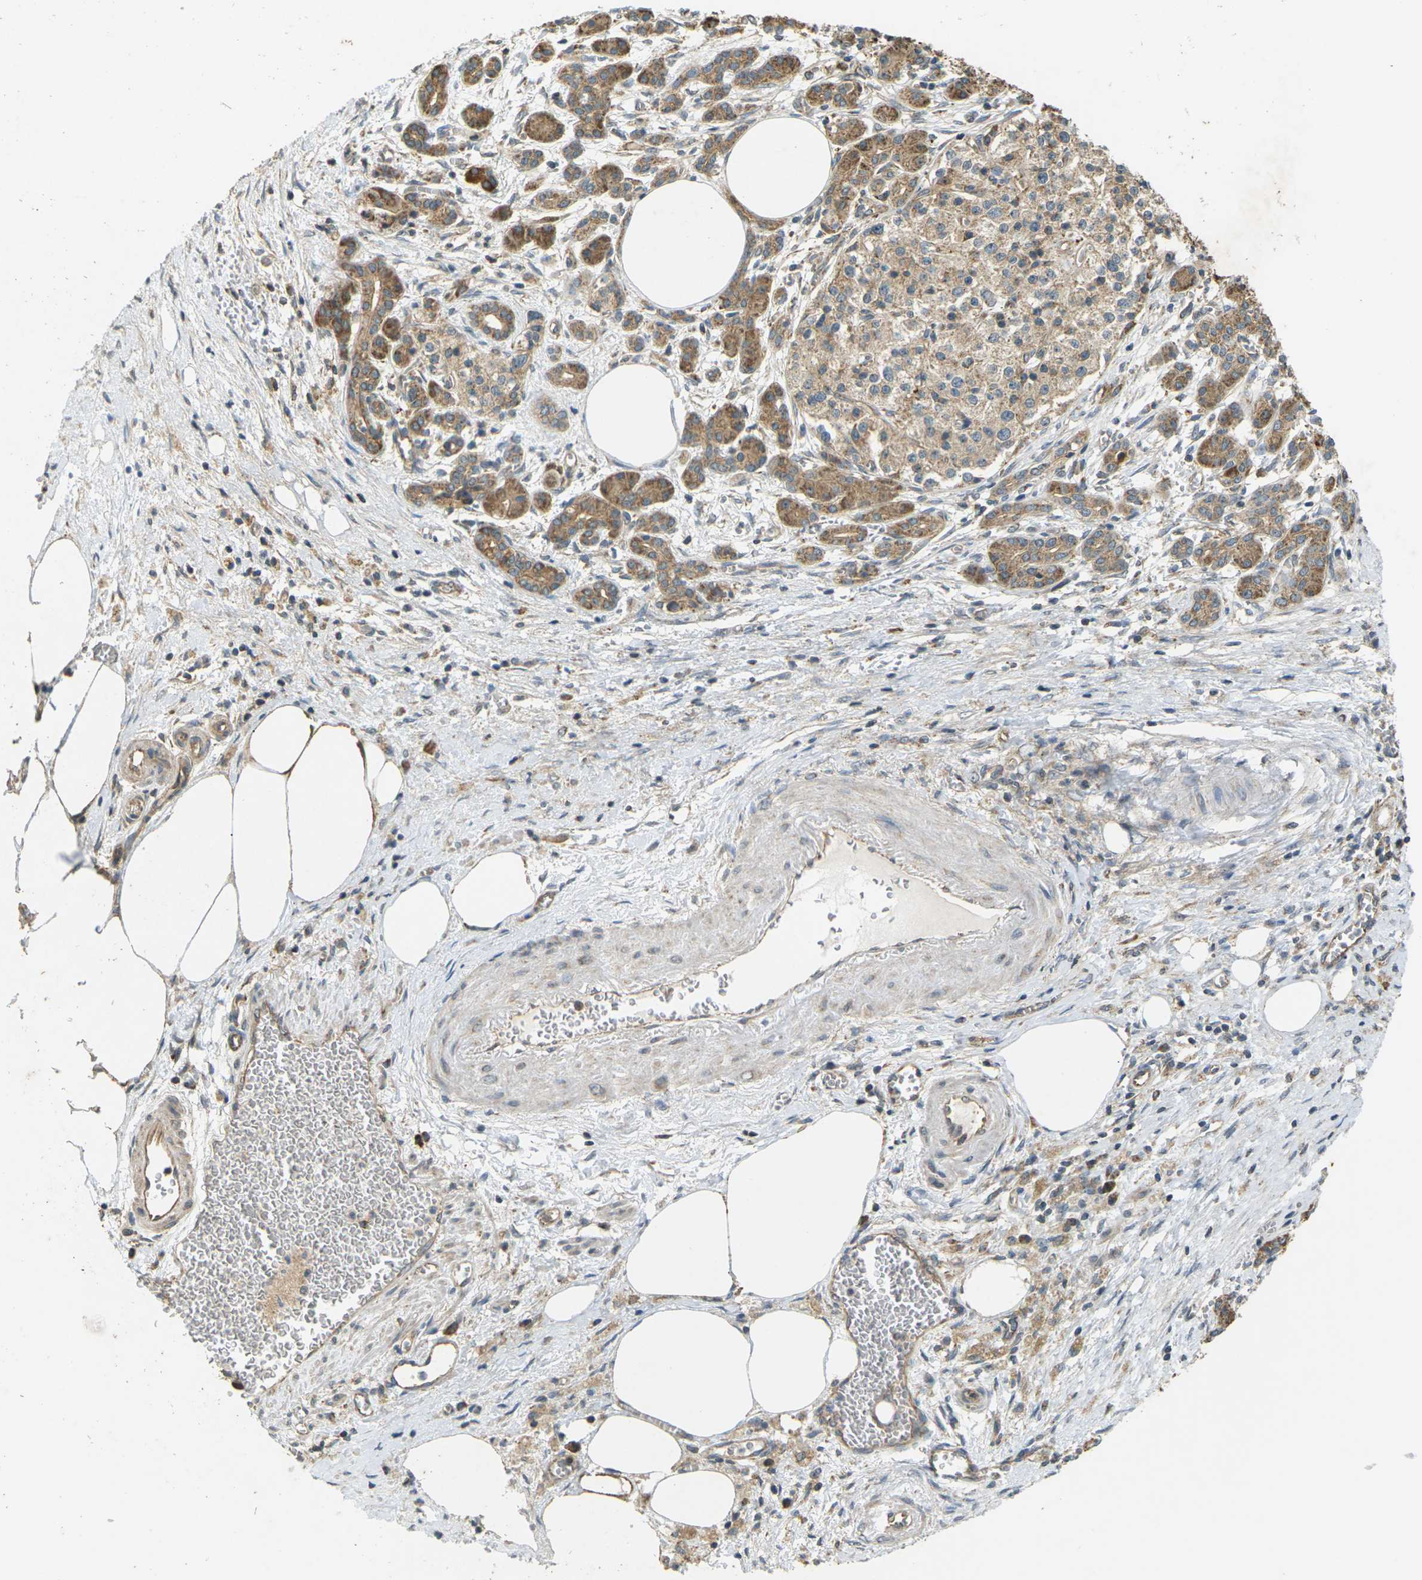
{"staining": {"intensity": "moderate", "quantity": ">75%", "location": "cytoplasmic/membranous"}, "tissue": "pancreatic cancer", "cell_type": "Tumor cells", "image_type": "cancer", "snomed": [{"axis": "morphology", "description": "Adenocarcinoma, NOS"}, {"axis": "topography", "description": "Pancreas"}], "caption": "Protein analysis of pancreatic cancer (adenocarcinoma) tissue shows moderate cytoplasmic/membranous staining in about >75% of tumor cells. (Brightfield microscopy of DAB IHC at high magnification).", "gene": "KSR1", "patient": {"sex": "female", "age": 70}}